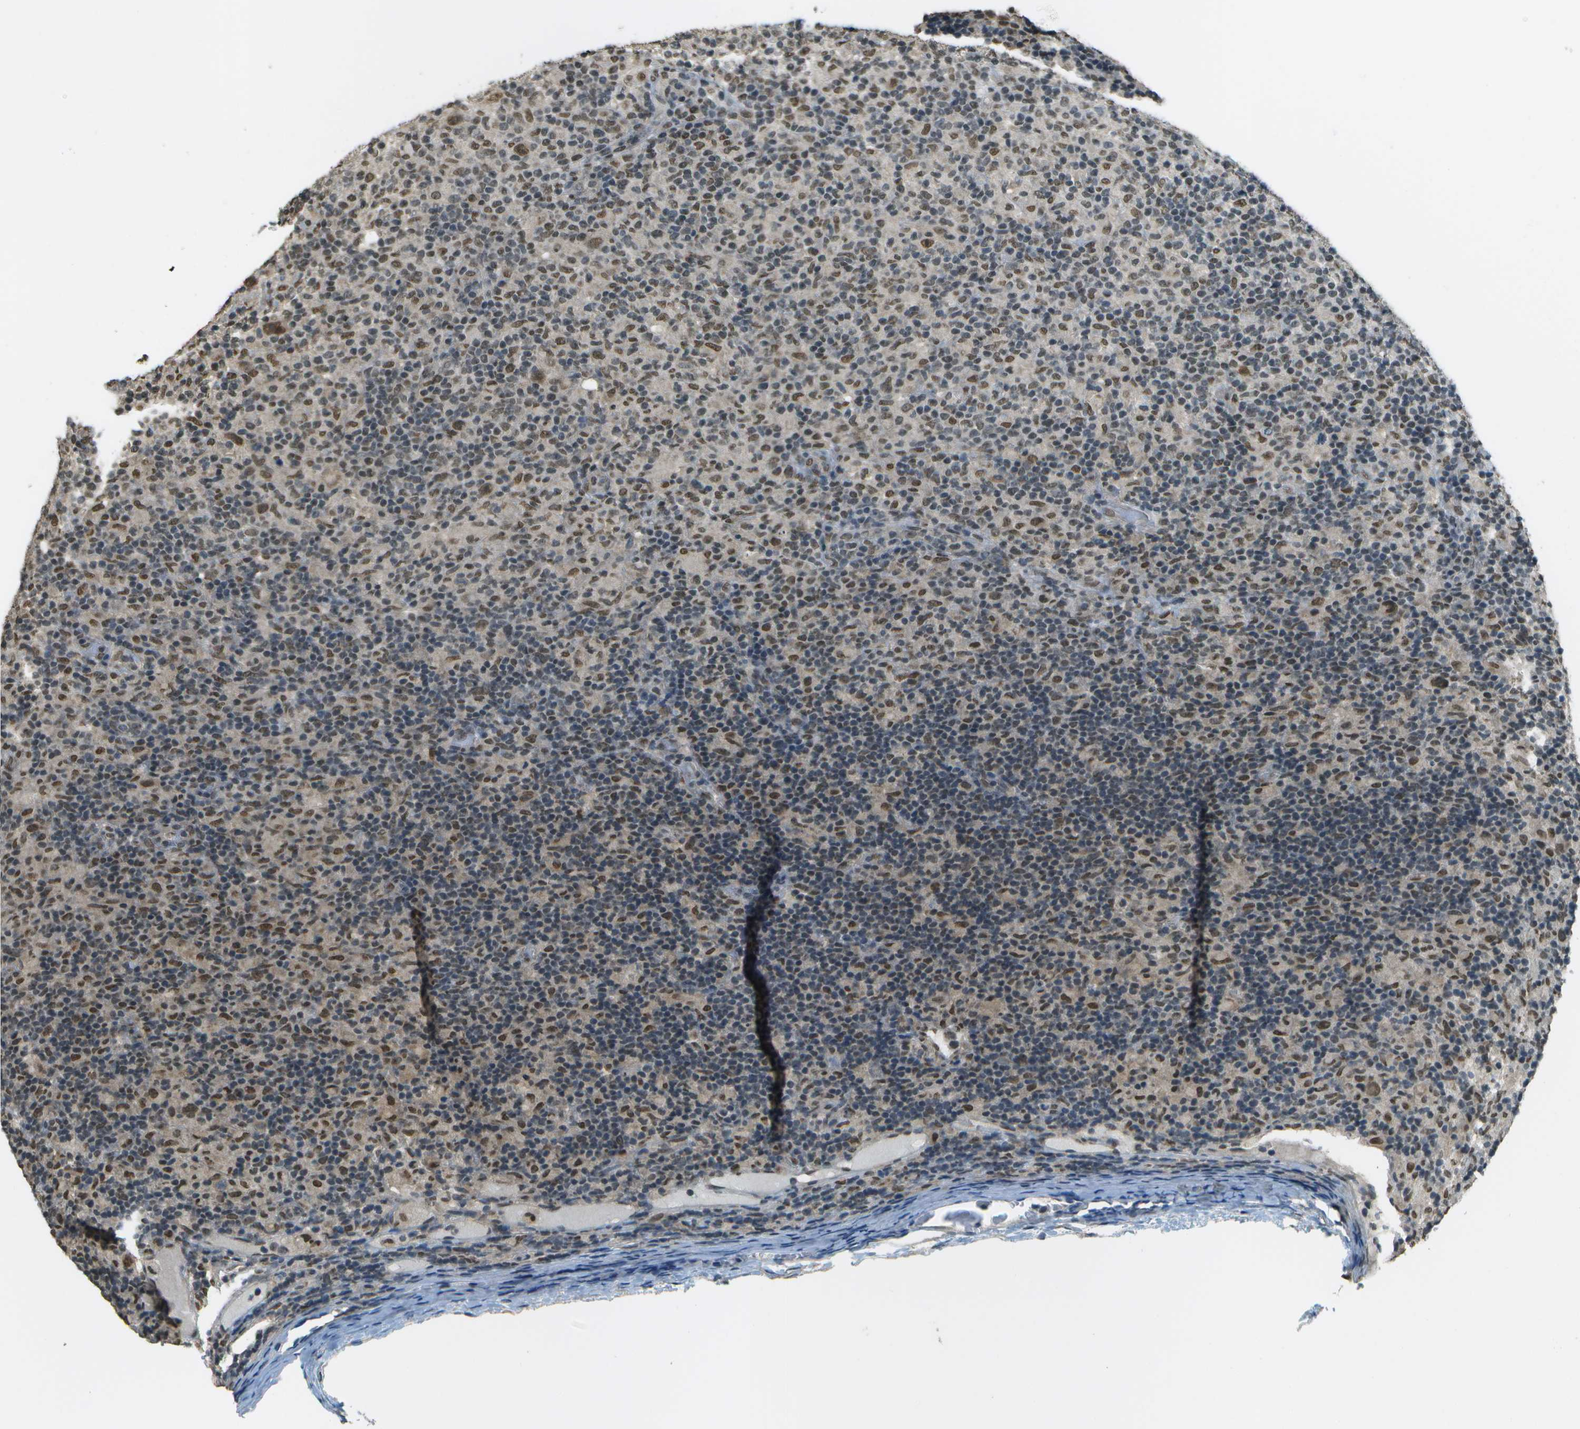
{"staining": {"intensity": "moderate", "quantity": ">75%", "location": "nuclear"}, "tissue": "lymphoma", "cell_type": "Tumor cells", "image_type": "cancer", "snomed": [{"axis": "morphology", "description": "Hodgkin's disease, NOS"}, {"axis": "topography", "description": "Lymph node"}], "caption": "Immunohistochemistry (IHC) of lymphoma exhibits medium levels of moderate nuclear positivity in approximately >75% of tumor cells.", "gene": "ABL2", "patient": {"sex": "male", "age": 70}}